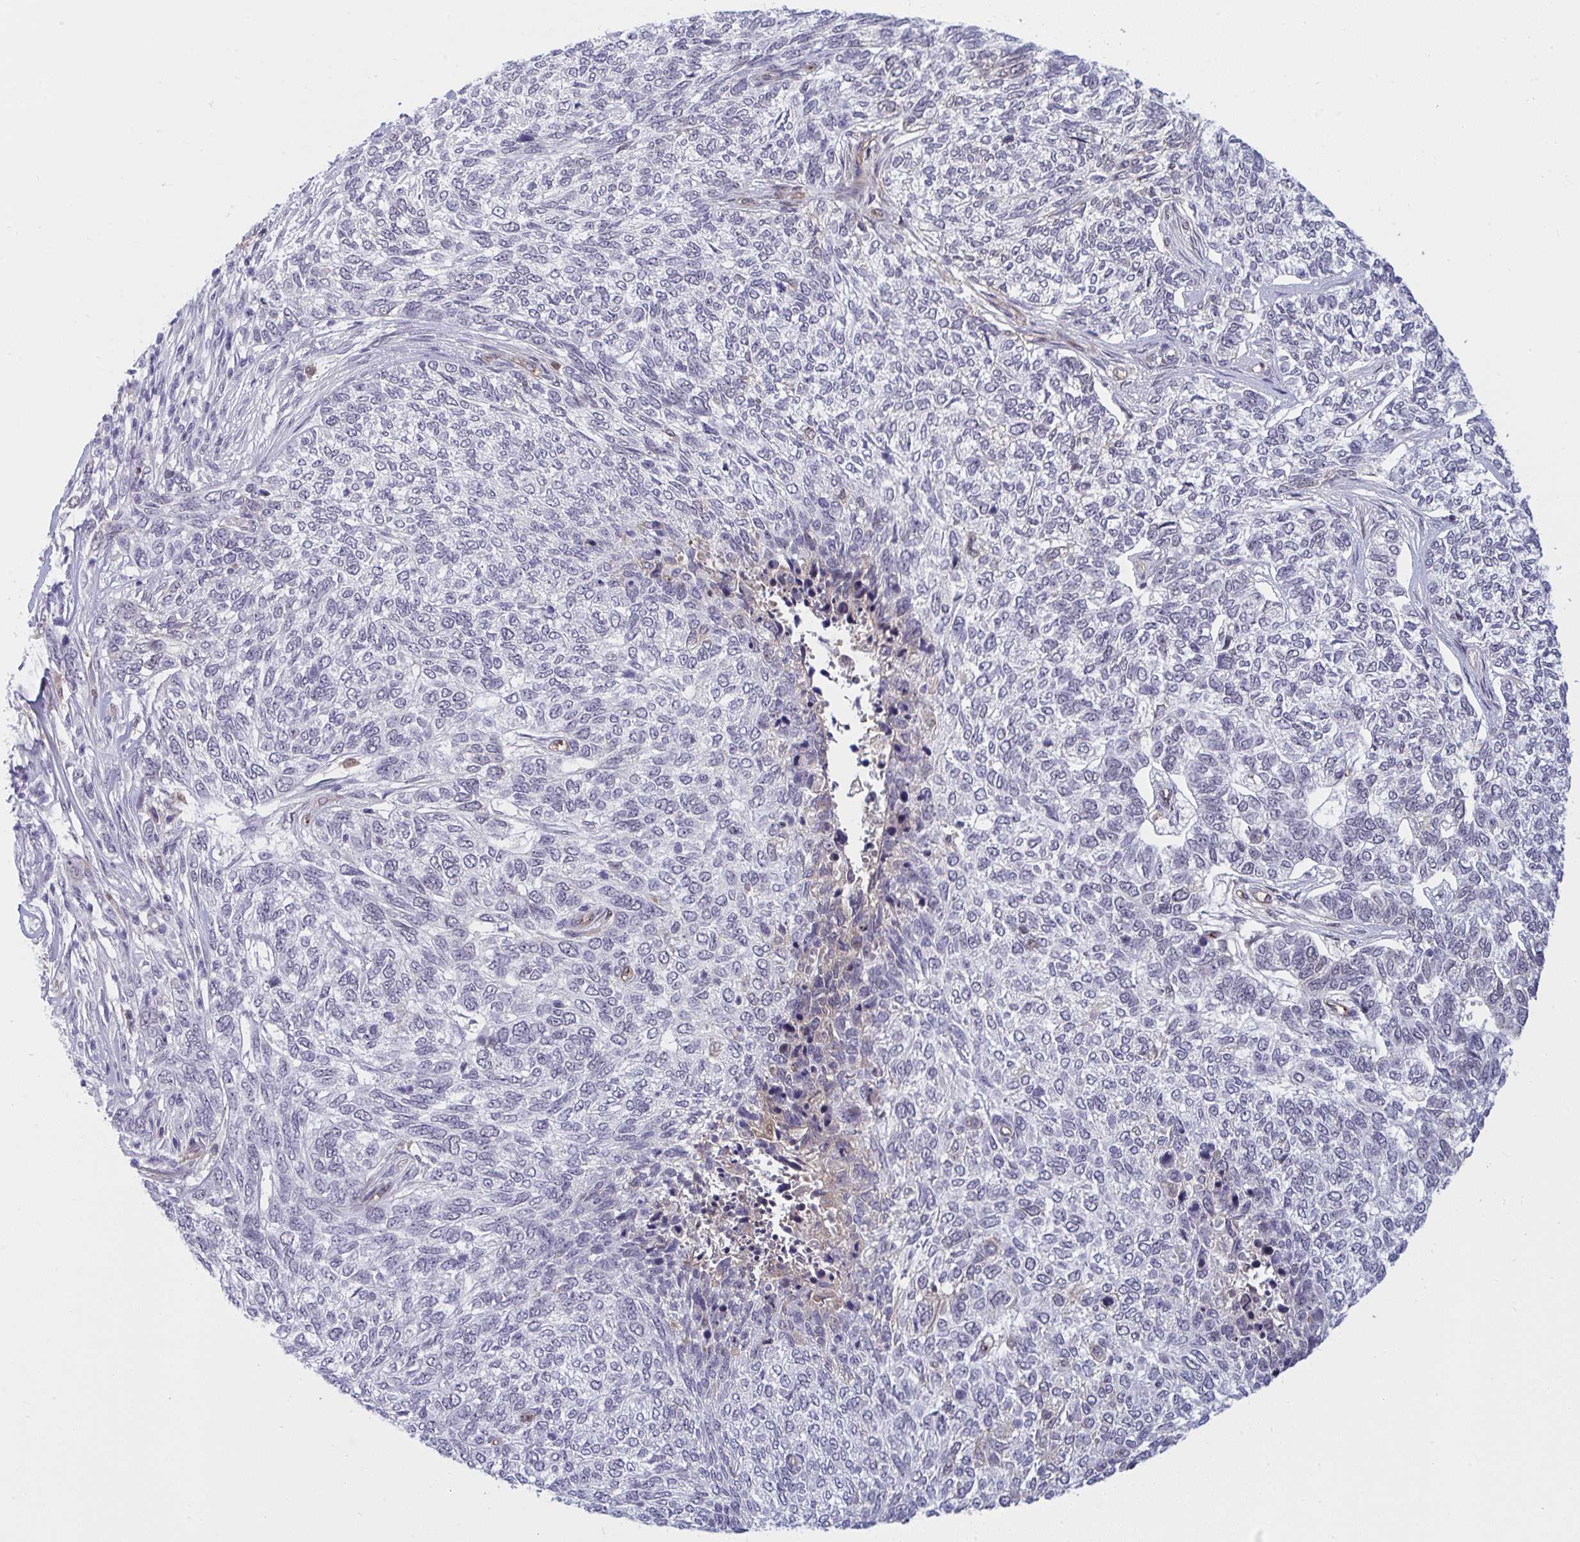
{"staining": {"intensity": "negative", "quantity": "none", "location": "none"}, "tissue": "skin cancer", "cell_type": "Tumor cells", "image_type": "cancer", "snomed": [{"axis": "morphology", "description": "Basal cell carcinoma"}, {"axis": "topography", "description": "Skin"}], "caption": "Immunohistochemistry (IHC) micrograph of neoplastic tissue: basal cell carcinoma (skin) stained with DAB shows no significant protein positivity in tumor cells. (Immunohistochemistry, brightfield microscopy, high magnification).", "gene": "DSCAML1", "patient": {"sex": "female", "age": 65}}